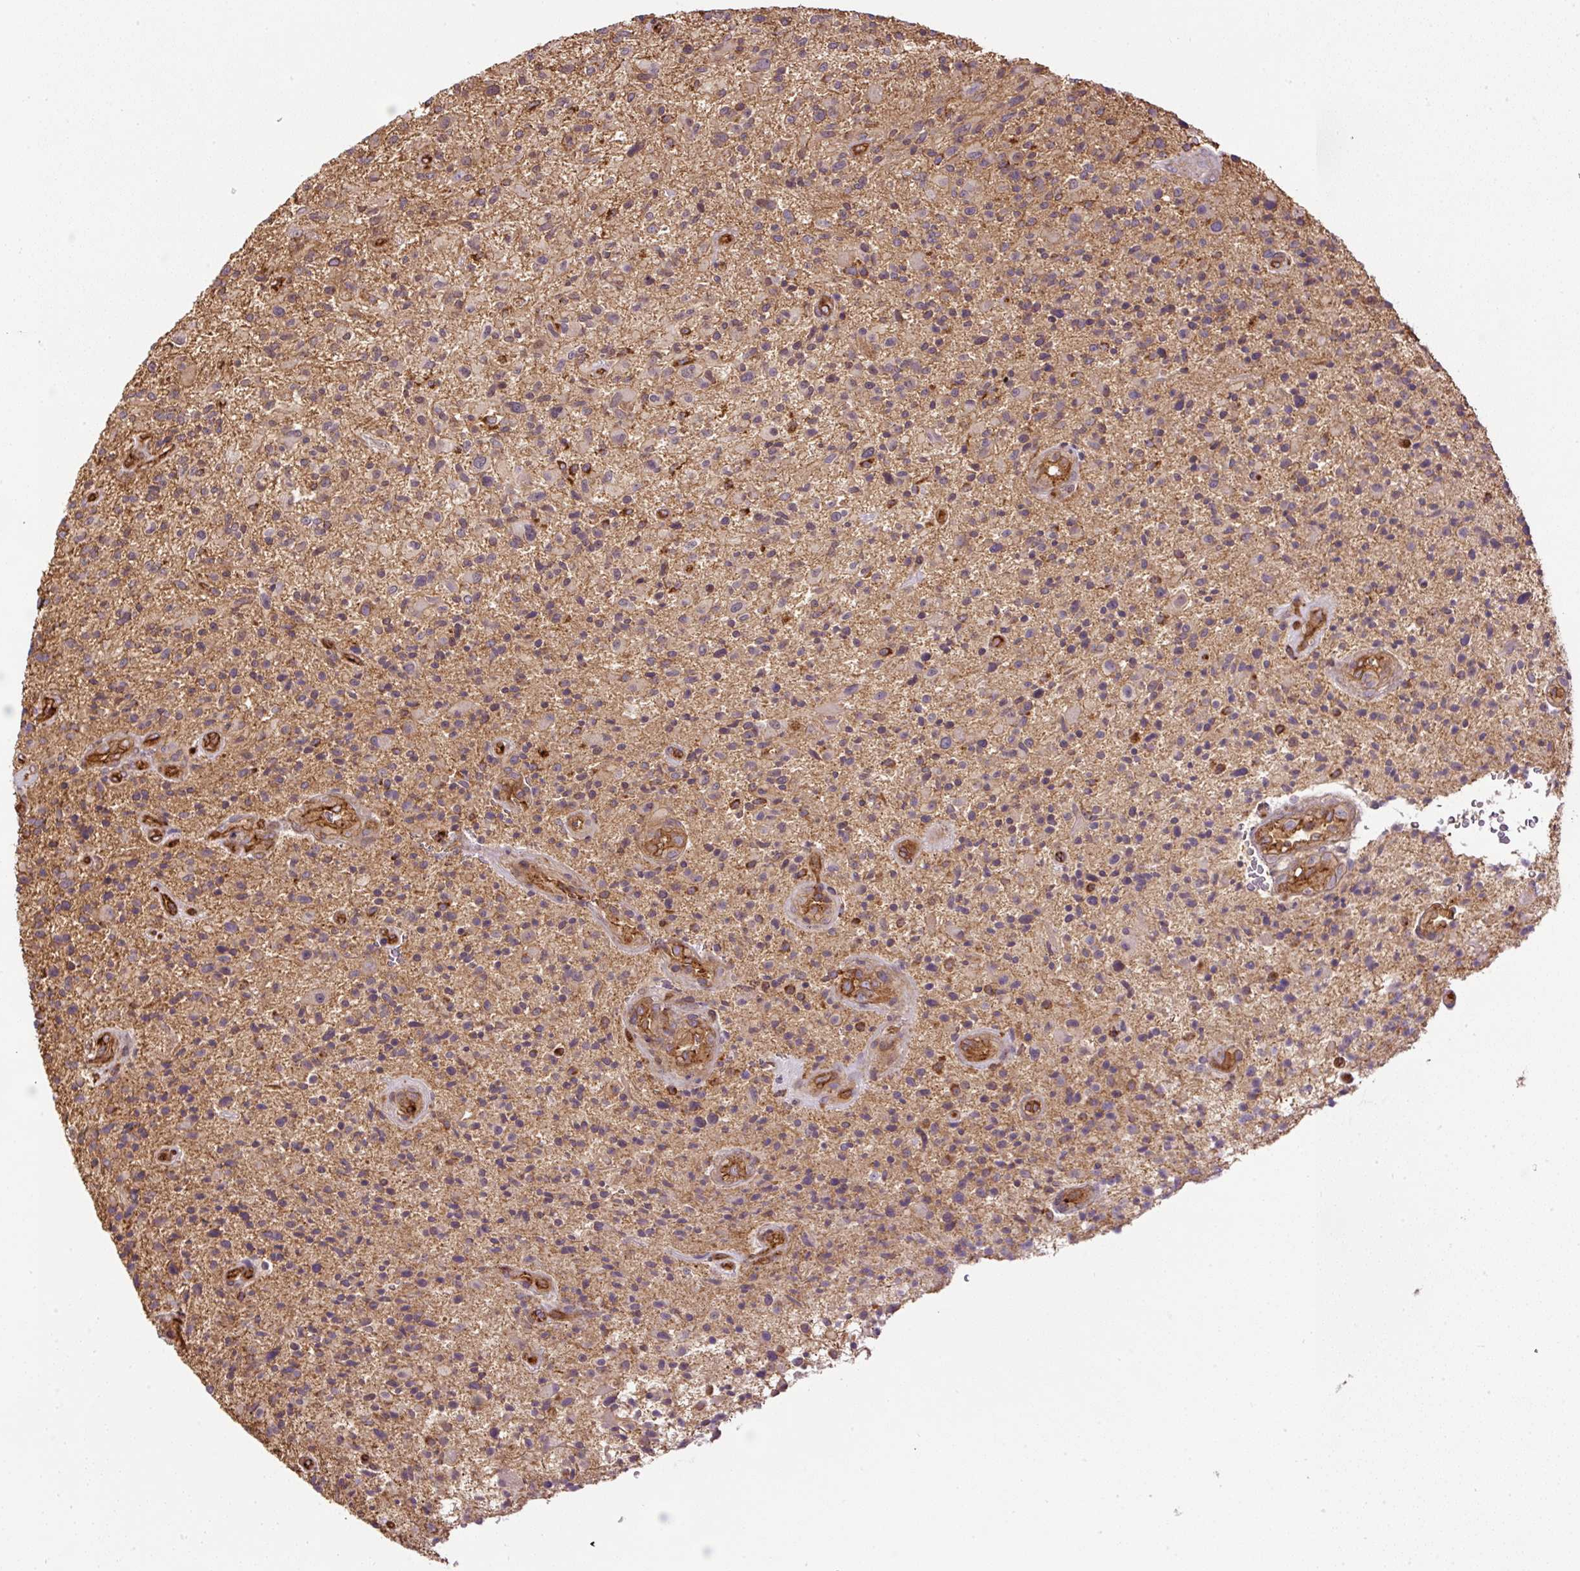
{"staining": {"intensity": "weak", "quantity": "<25%", "location": "cytoplasmic/membranous"}, "tissue": "glioma", "cell_type": "Tumor cells", "image_type": "cancer", "snomed": [{"axis": "morphology", "description": "Glioma, malignant, High grade"}, {"axis": "topography", "description": "Brain"}], "caption": "Immunohistochemistry (IHC) image of neoplastic tissue: high-grade glioma (malignant) stained with DAB exhibits no significant protein positivity in tumor cells. (DAB (3,3'-diaminobenzidine) IHC visualized using brightfield microscopy, high magnification).", "gene": "B3GALT5", "patient": {"sex": "male", "age": 47}}